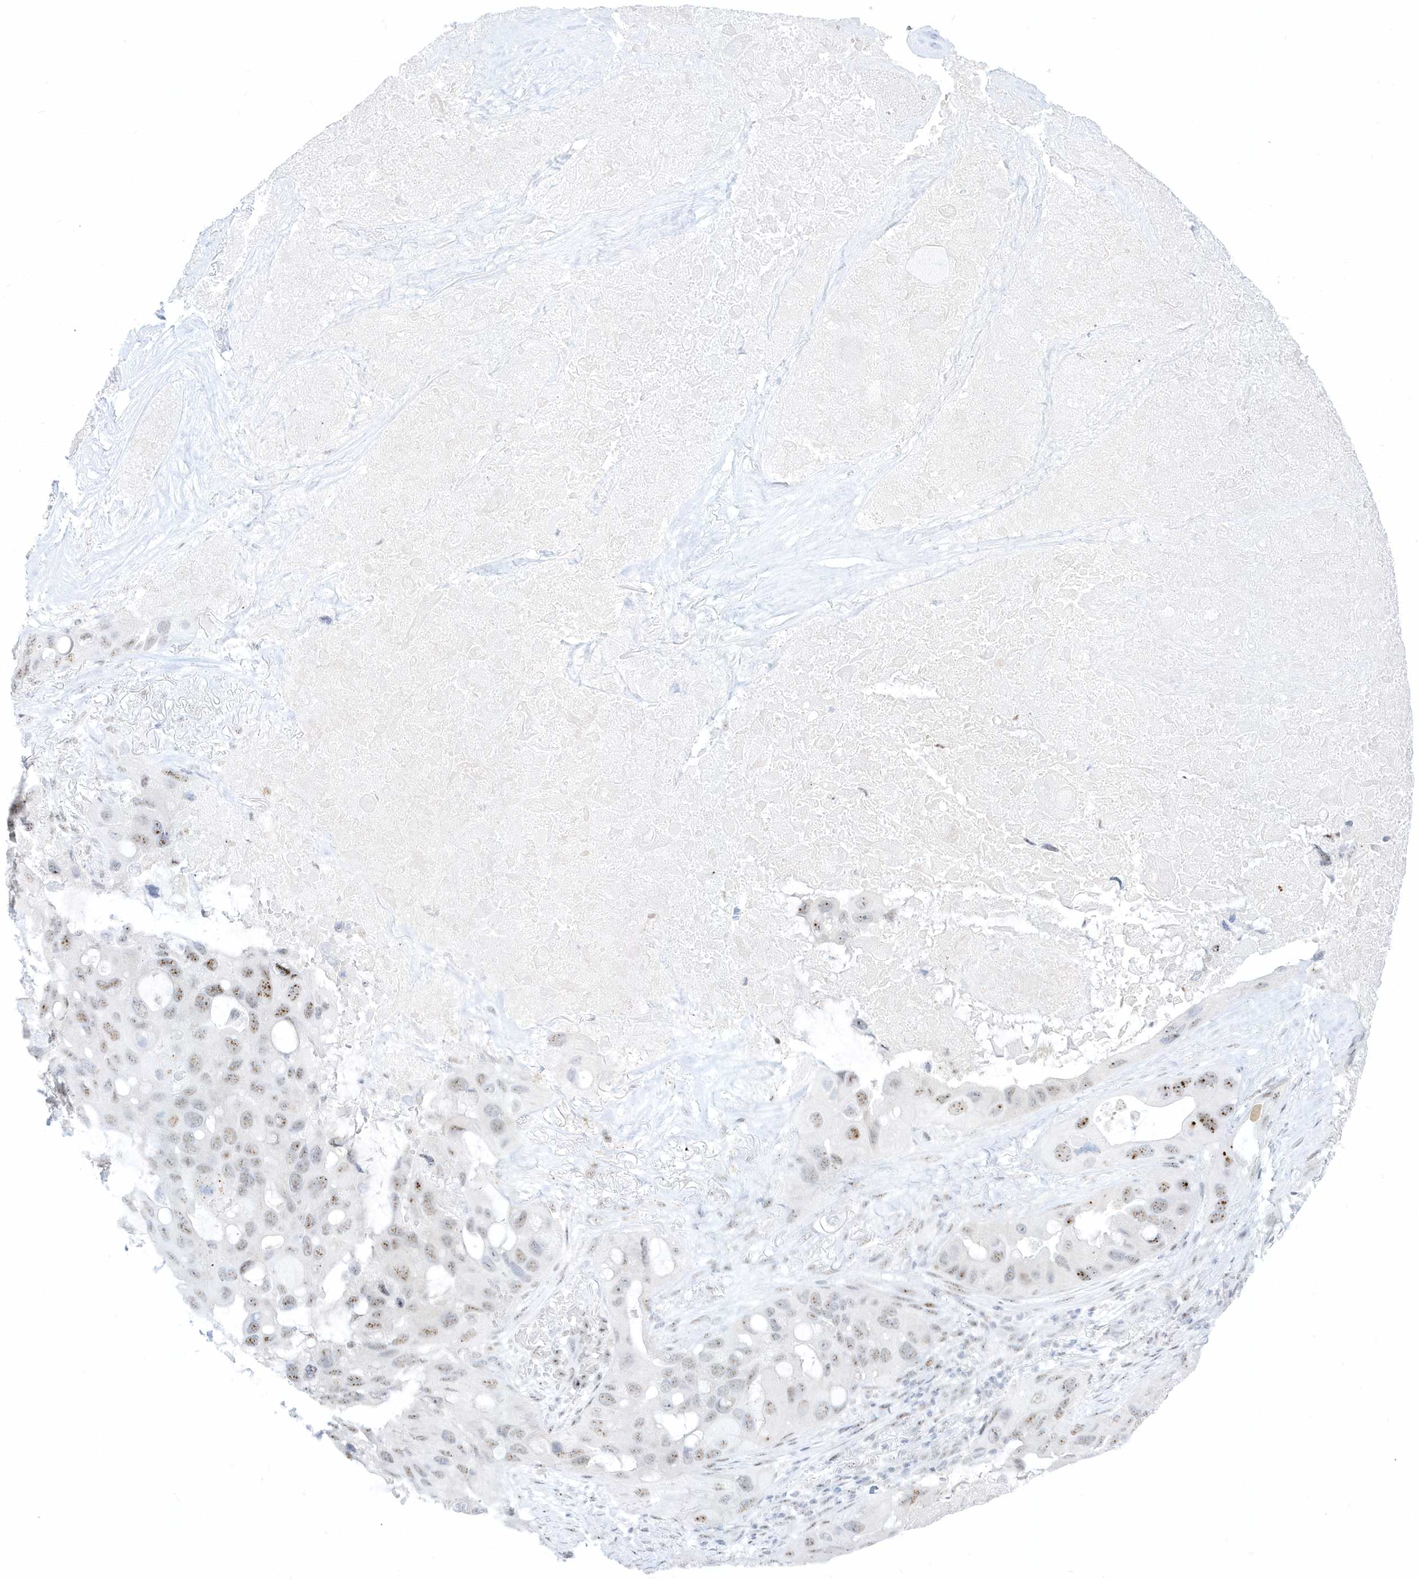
{"staining": {"intensity": "weak", "quantity": ">75%", "location": "nuclear"}, "tissue": "lung cancer", "cell_type": "Tumor cells", "image_type": "cancer", "snomed": [{"axis": "morphology", "description": "Squamous cell carcinoma, NOS"}, {"axis": "topography", "description": "Lung"}], "caption": "About >75% of tumor cells in lung cancer (squamous cell carcinoma) display weak nuclear protein staining as visualized by brown immunohistochemical staining.", "gene": "PLEKHN1", "patient": {"sex": "female", "age": 73}}